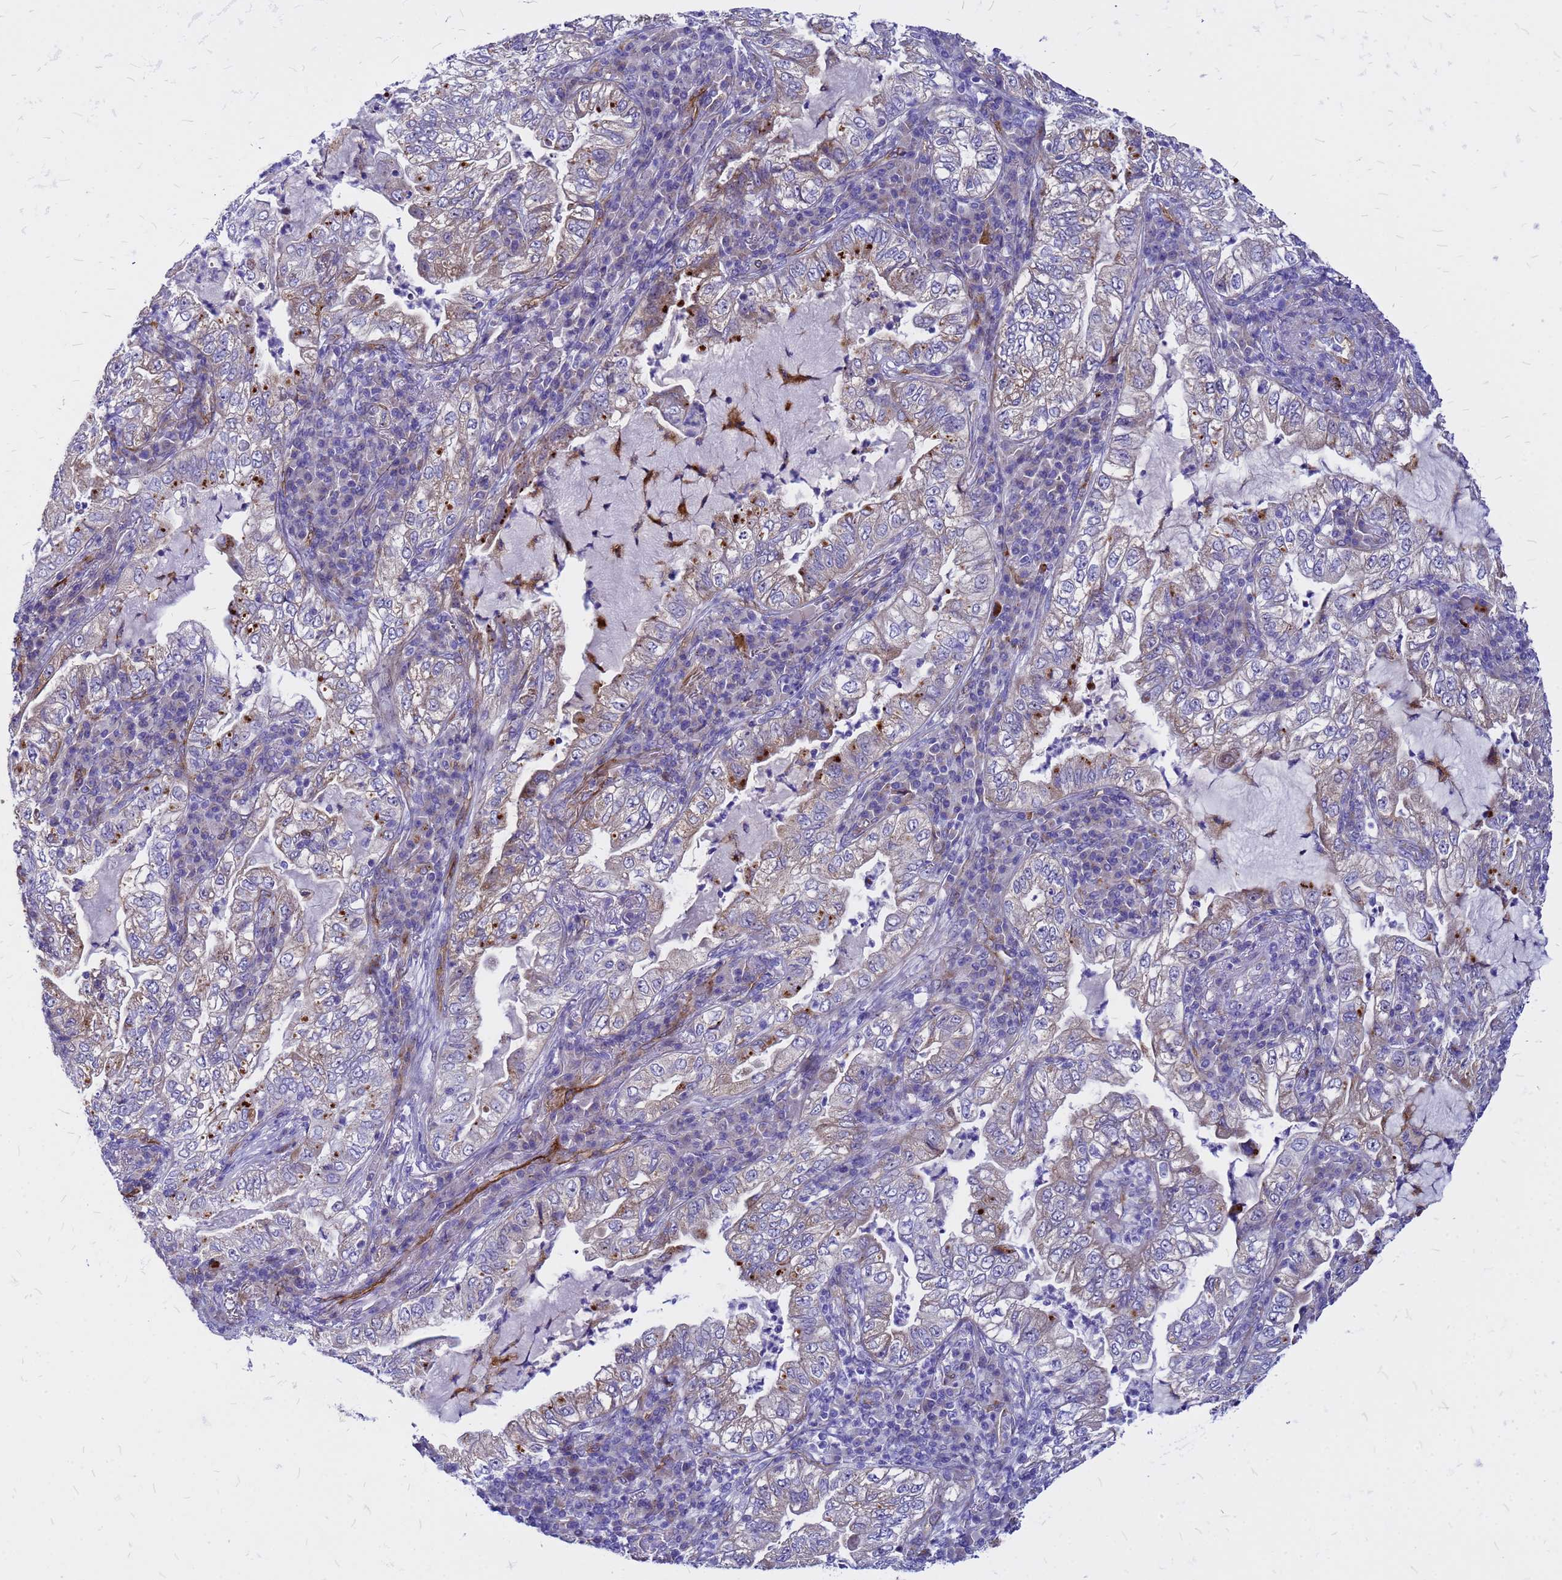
{"staining": {"intensity": "weak", "quantity": "<25%", "location": "cytoplasmic/membranous"}, "tissue": "lung cancer", "cell_type": "Tumor cells", "image_type": "cancer", "snomed": [{"axis": "morphology", "description": "Adenocarcinoma, NOS"}, {"axis": "topography", "description": "Lung"}], "caption": "Tumor cells show no significant staining in lung cancer. (DAB (3,3'-diaminobenzidine) IHC, high magnification).", "gene": "NOSTRIN", "patient": {"sex": "female", "age": 73}}